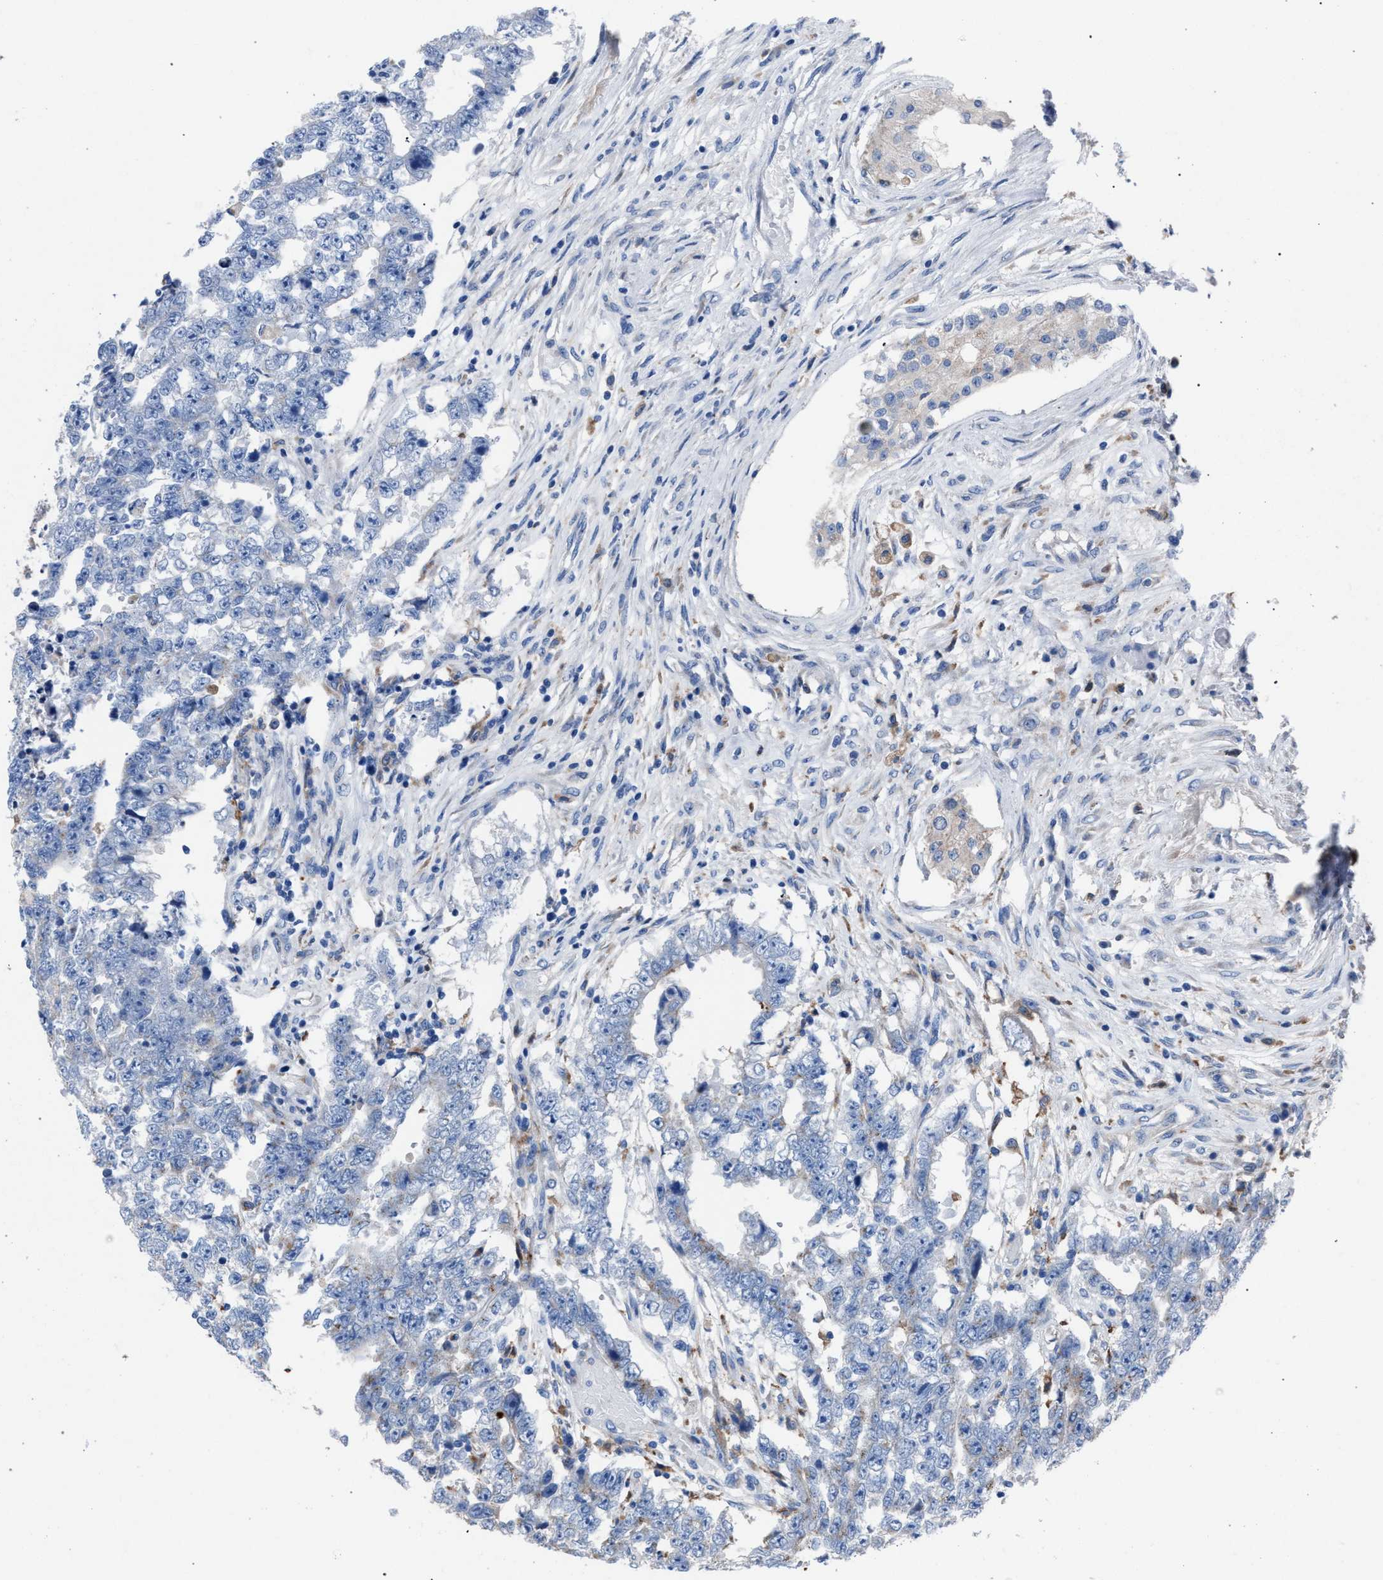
{"staining": {"intensity": "negative", "quantity": "none", "location": "none"}, "tissue": "testis cancer", "cell_type": "Tumor cells", "image_type": "cancer", "snomed": [{"axis": "morphology", "description": "Carcinoma, Embryonal, NOS"}, {"axis": "topography", "description": "Testis"}], "caption": "Micrograph shows no significant protein staining in tumor cells of testis embryonal carcinoma.", "gene": "ATP6V0A1", "patient": {"sex": "male", "age": 25}}